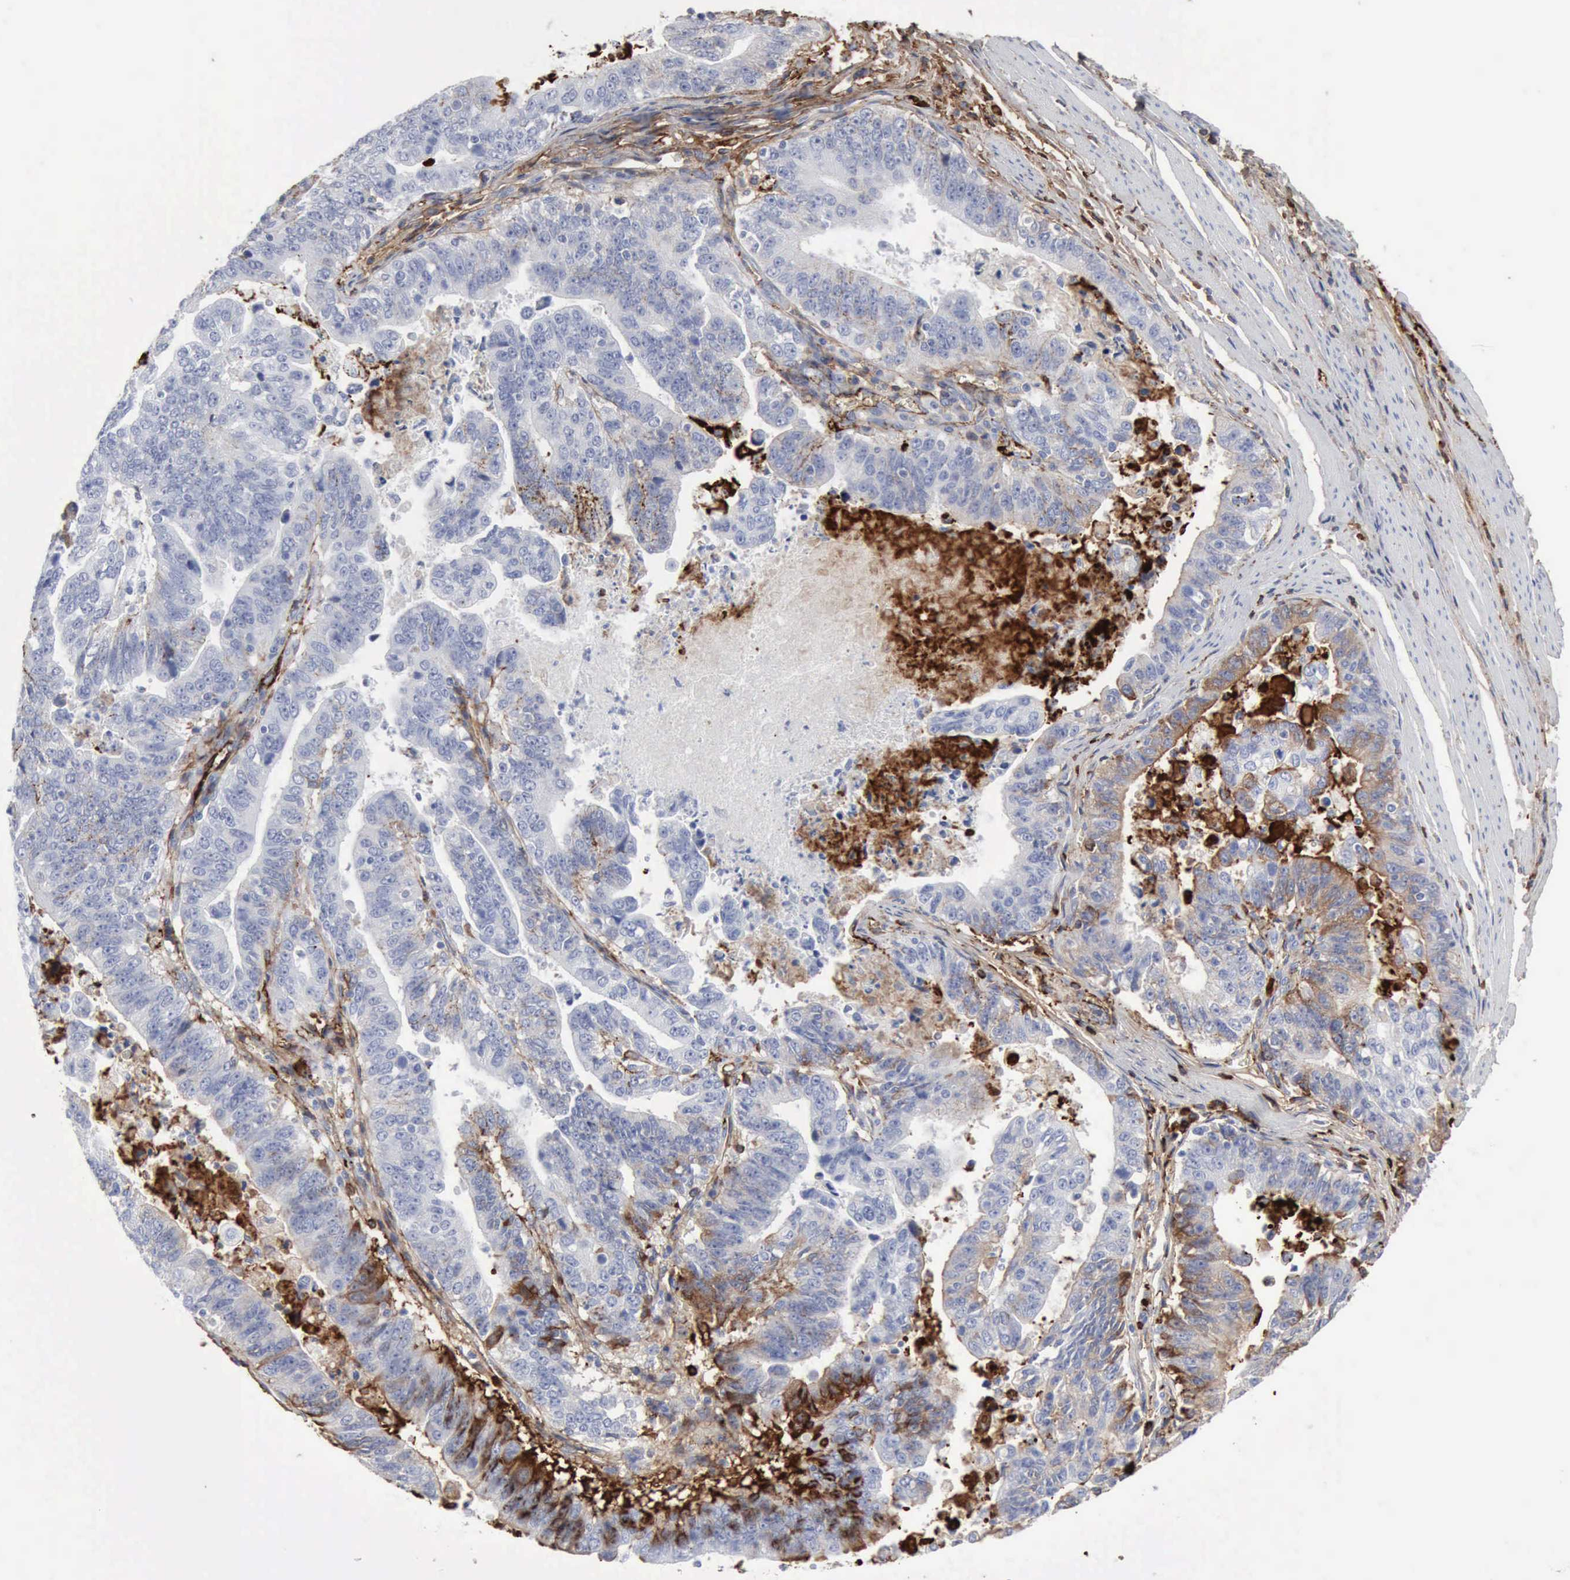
{"staining": {"intensity": "negative", "quantity": "none", "location": "none"}, "tissue": "stomach cancer", "cell_type": "Tumor cells", "image_type": "cancer", "snomed": [{"axis": "morphology", "description": "Adenocarcinoma, NOS"}, {"axis": "topography", "description": "Stomach, upper"}], "caption": "Immunohistochemical staining of stomach adenocarcinoma reveals no significant expression in tumor cells. (Immunohistochemistry (ihc), brightfield microscopy, high magnification).", "gene": "C4BPA", "patient": {"sex": "female", "age": 50}}